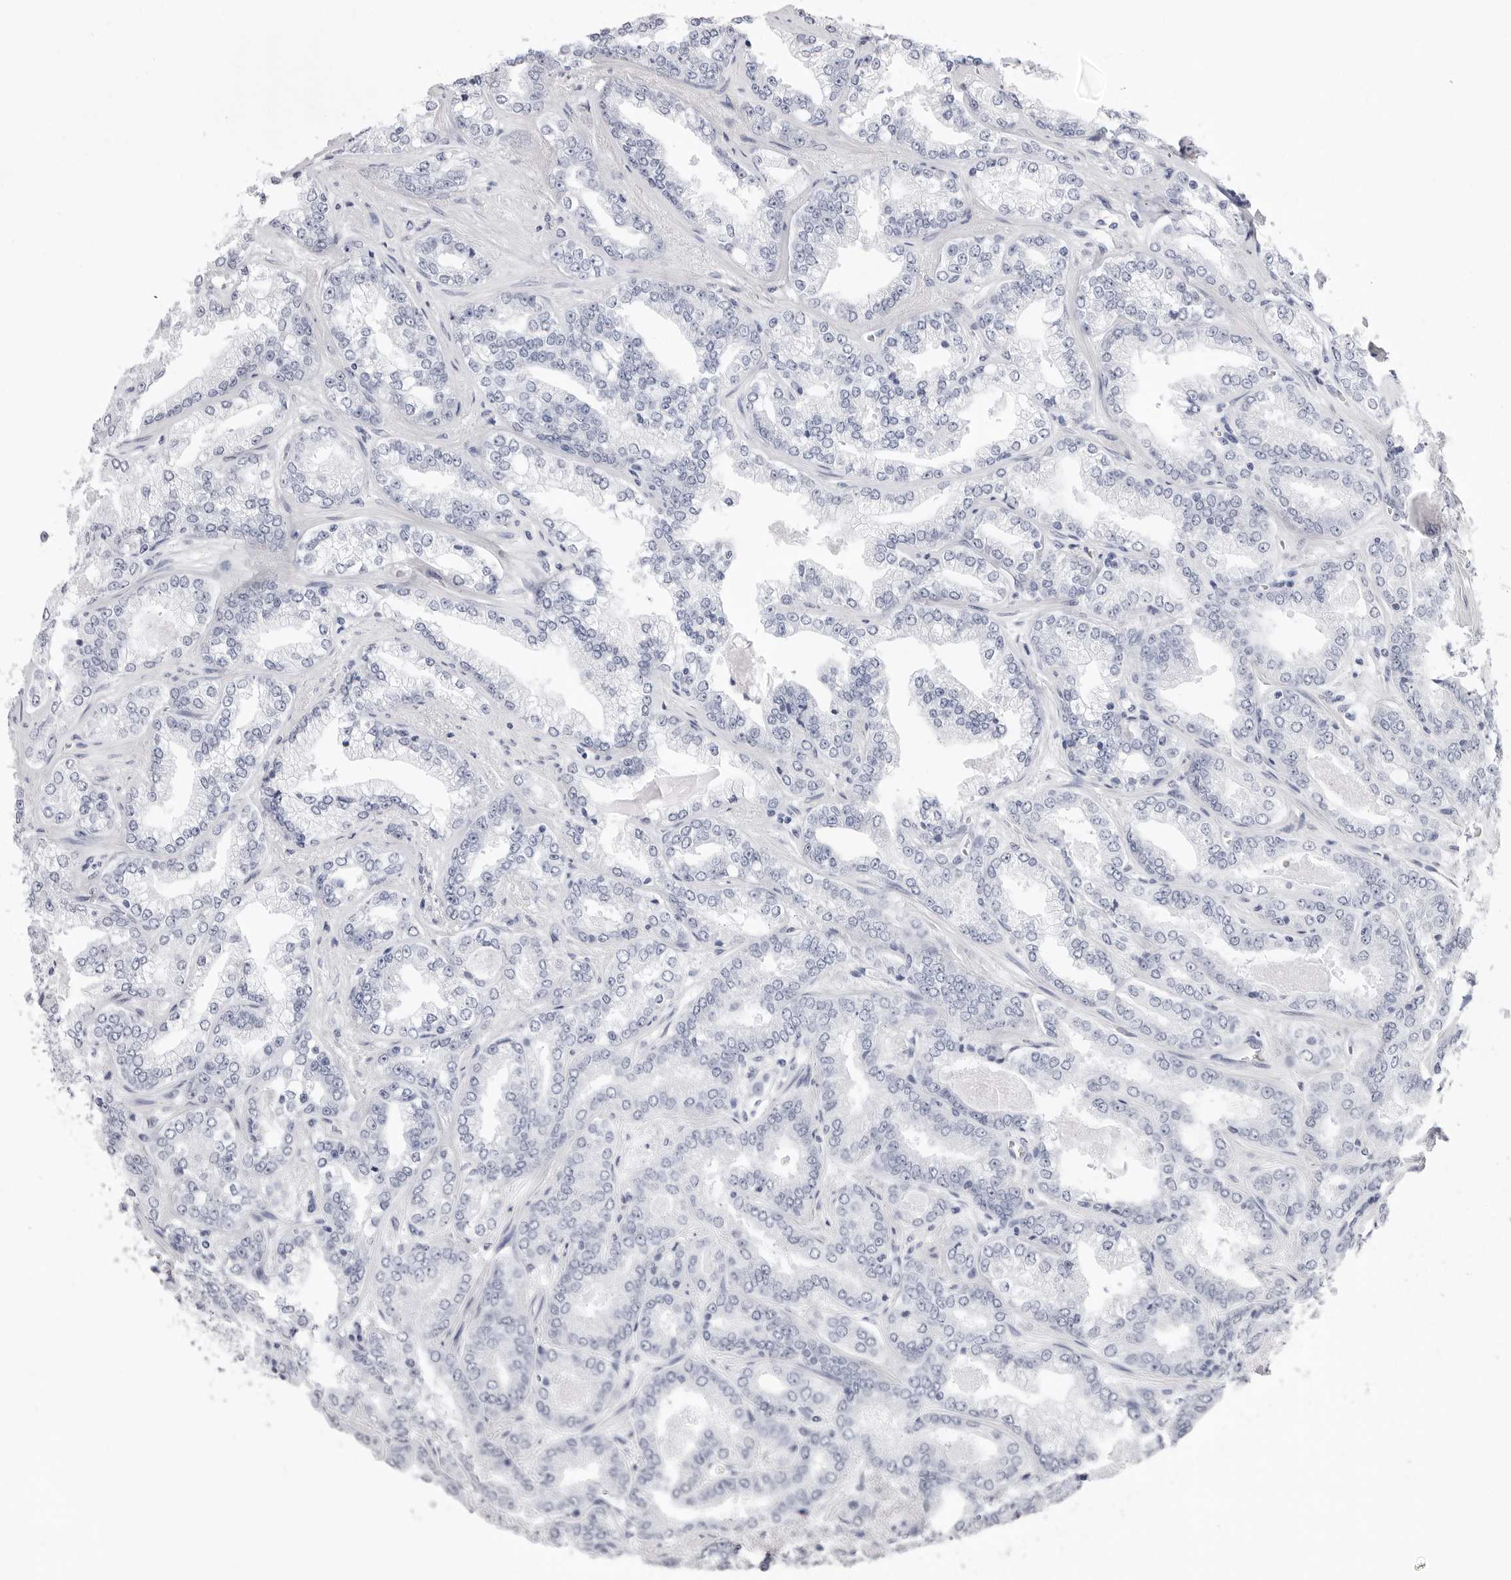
{"staining": {"intensity": "negative", "quantity": "none", "location": "none"}, "tissue": "prostate cancer", "cell_type": "Tumor cells", "image_type": "cancer", "snomed": [{"axis": "morphology", "description": "Adenocarcinoma, High grade"}, {"axis": "topography", "description": "Prostate"}], "caption": "High magnification brightfield microscopy of prostate cancer stained with DAB (3,3'-diaminobenzidine) (brown) and counterstained with hematoxylin (blue): tumor cells show no significant staining.", "gene": "TSSK1B", "patient": {"sex": "male", "age": 71}}